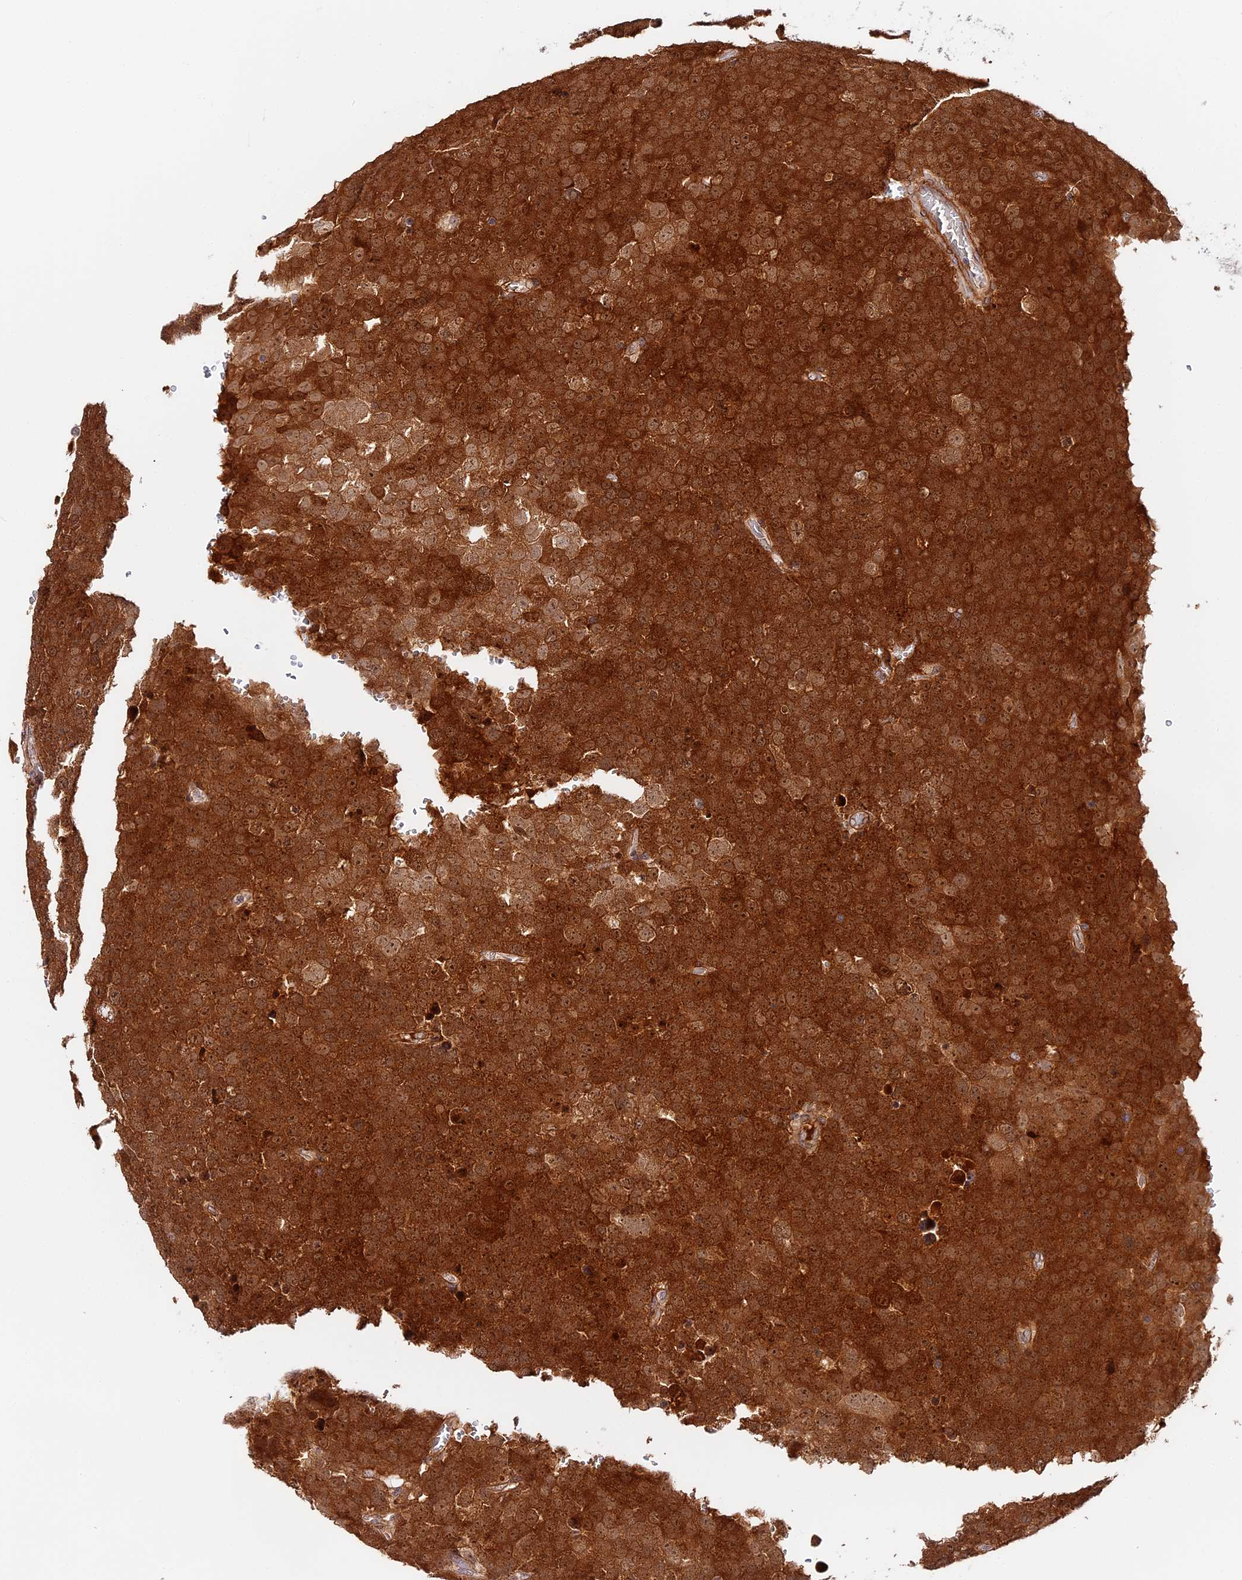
{"staining": {"intensity": "strong", "quantity": ">75%", "location": "cytoplasmic/membranous,nuclear"}, "tissue": "testis cancer", "cell_type": "Tumor cells", "image_type": "cancer", "snomed": [{"axis": "morphology", "description": "Seminoma, NOS"}, {"axis": "topography", "description": "Testis"}], "caption": "This is a histology image of immunohistochemistry staining of seminoma (testis), which shows strong expression in the cytoplasmic/membranous and nuclear of tumor cells.", "gene": "IMPACT", "patient": {"sex": "male", "age": 71}}